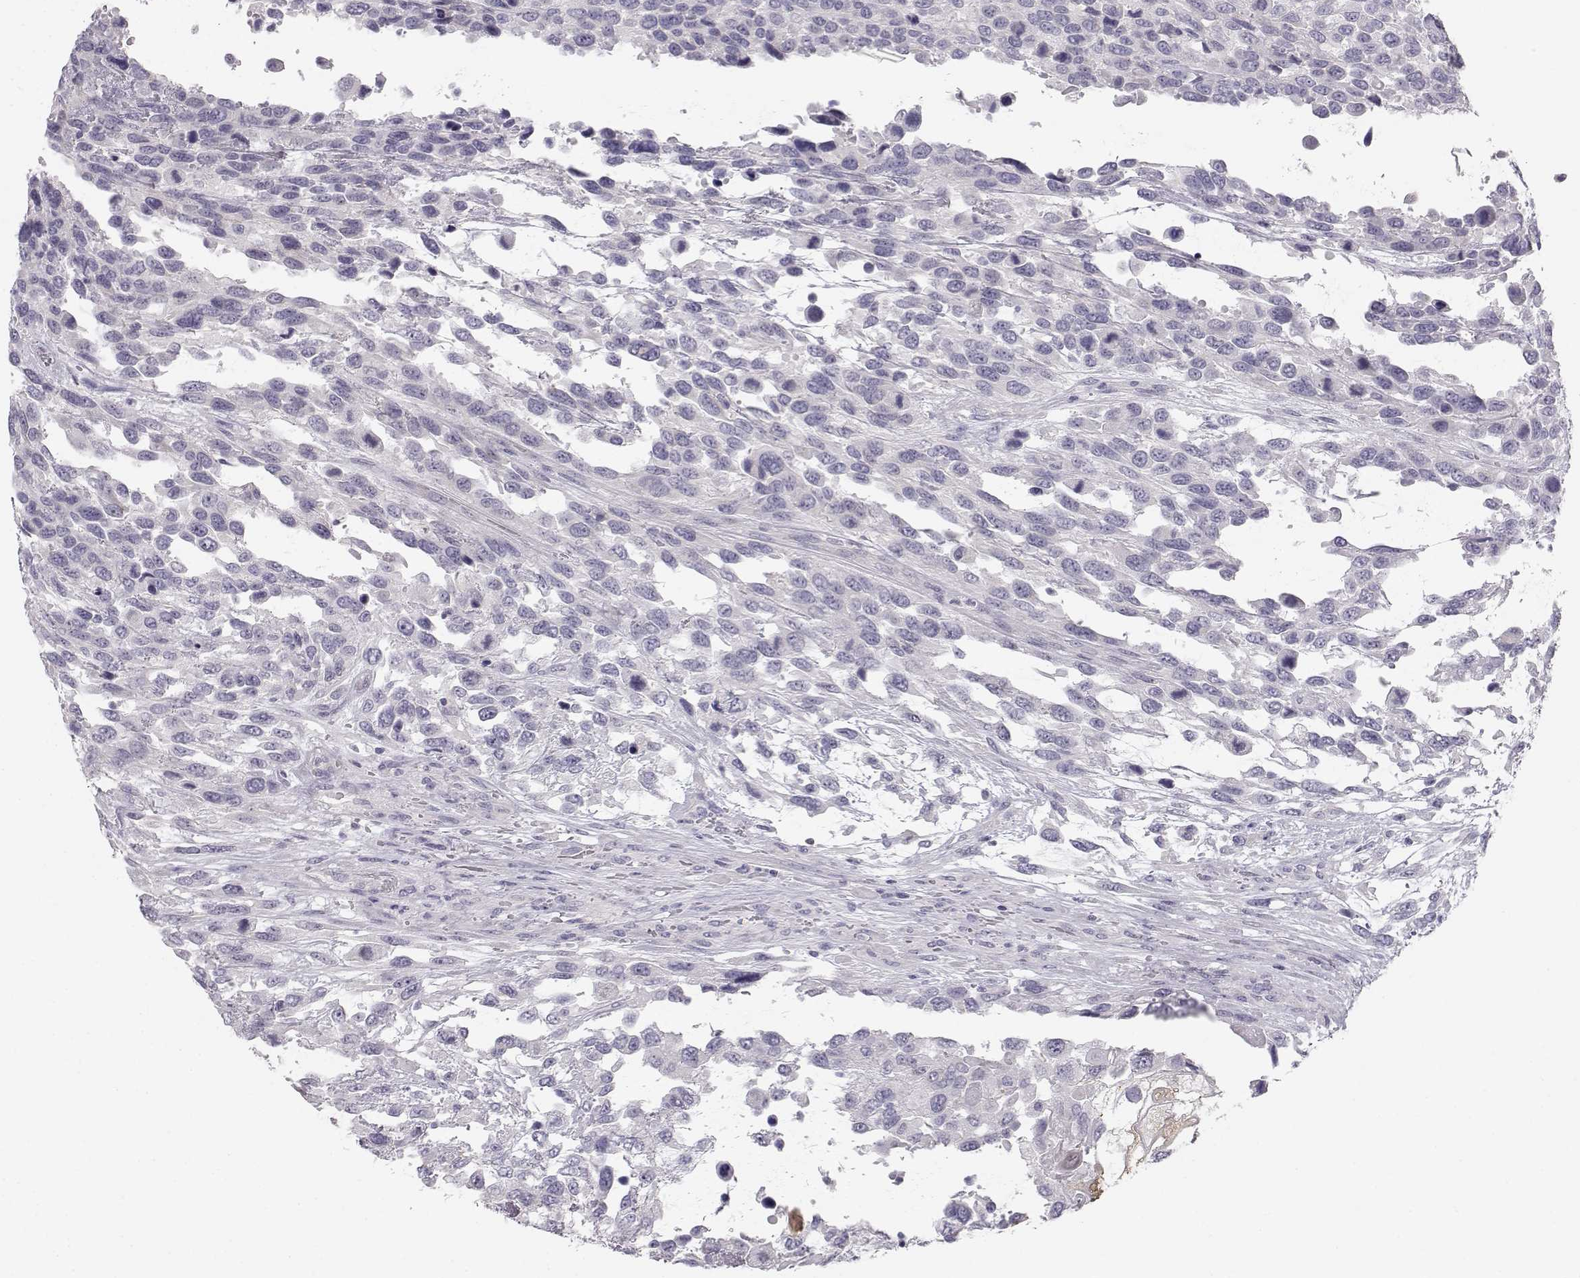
{"staining": {"intensity": "negative", "quantity": "none", "location": "none"}, "tissue": "urothelial cancer", "cell_type": "Tumor cells", "image_type": "cancer", "snomed": [{"axis": "morphology", "description": "Urothelial carcinoma, High grade"}, {"axis": "topography", "description": "Urinary bladder"}], "caption": "High power microscopy image of an immunohistochemistry (IHC) micrograph of urothelial cancer, revealing no significant positivity in tumor cells.", "gene": "MYCBPAP", "patient": {"sex": "female", "age": 70}}